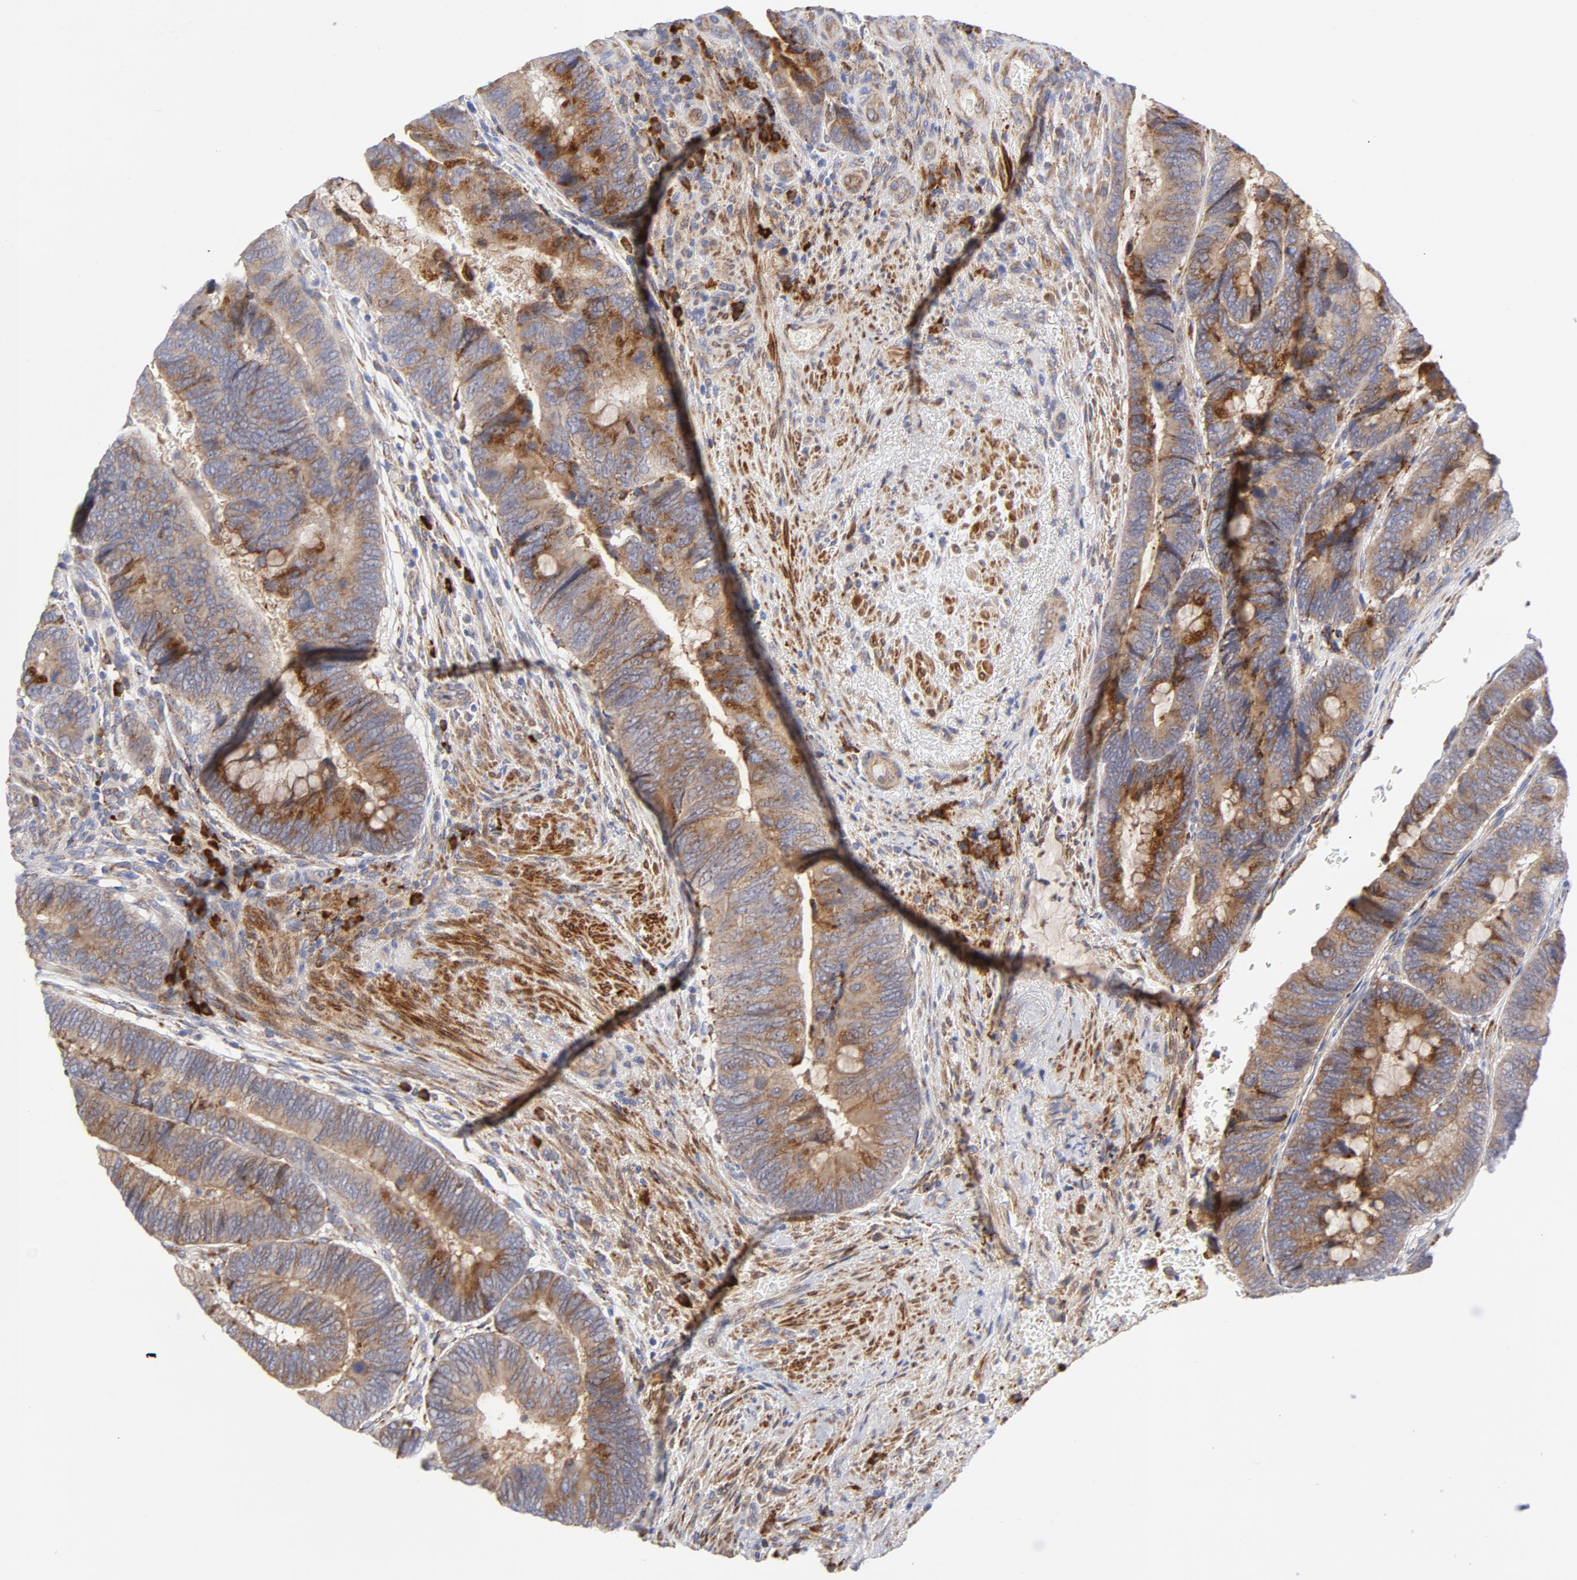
{"staining": {"intensity": "moderate", "quantity": ">75%", "location": "cytoplasmic/membranous"}, "tissue": "colorectal cancer", "cell_type": "Tumor cells", "image_type": "cancer", "snomed": [{"axis": "morphology", "description": "Normal tissue, NOS"}, {"axis": "morphology", "description": "Adenocarcinoma, NOS"}, {"axis": "topography", "description": "Rectum"}], "caption": "DAB (3,3'-diaminobenzidine) immunohistochemical staining of human colorectal adenocarcinoma shows moderate cytoplasmic/membranous protein staining in about >75% of tumor cells.", "gene": "RAPGEF3", "patient": {"sex": "male", "age": 92}}